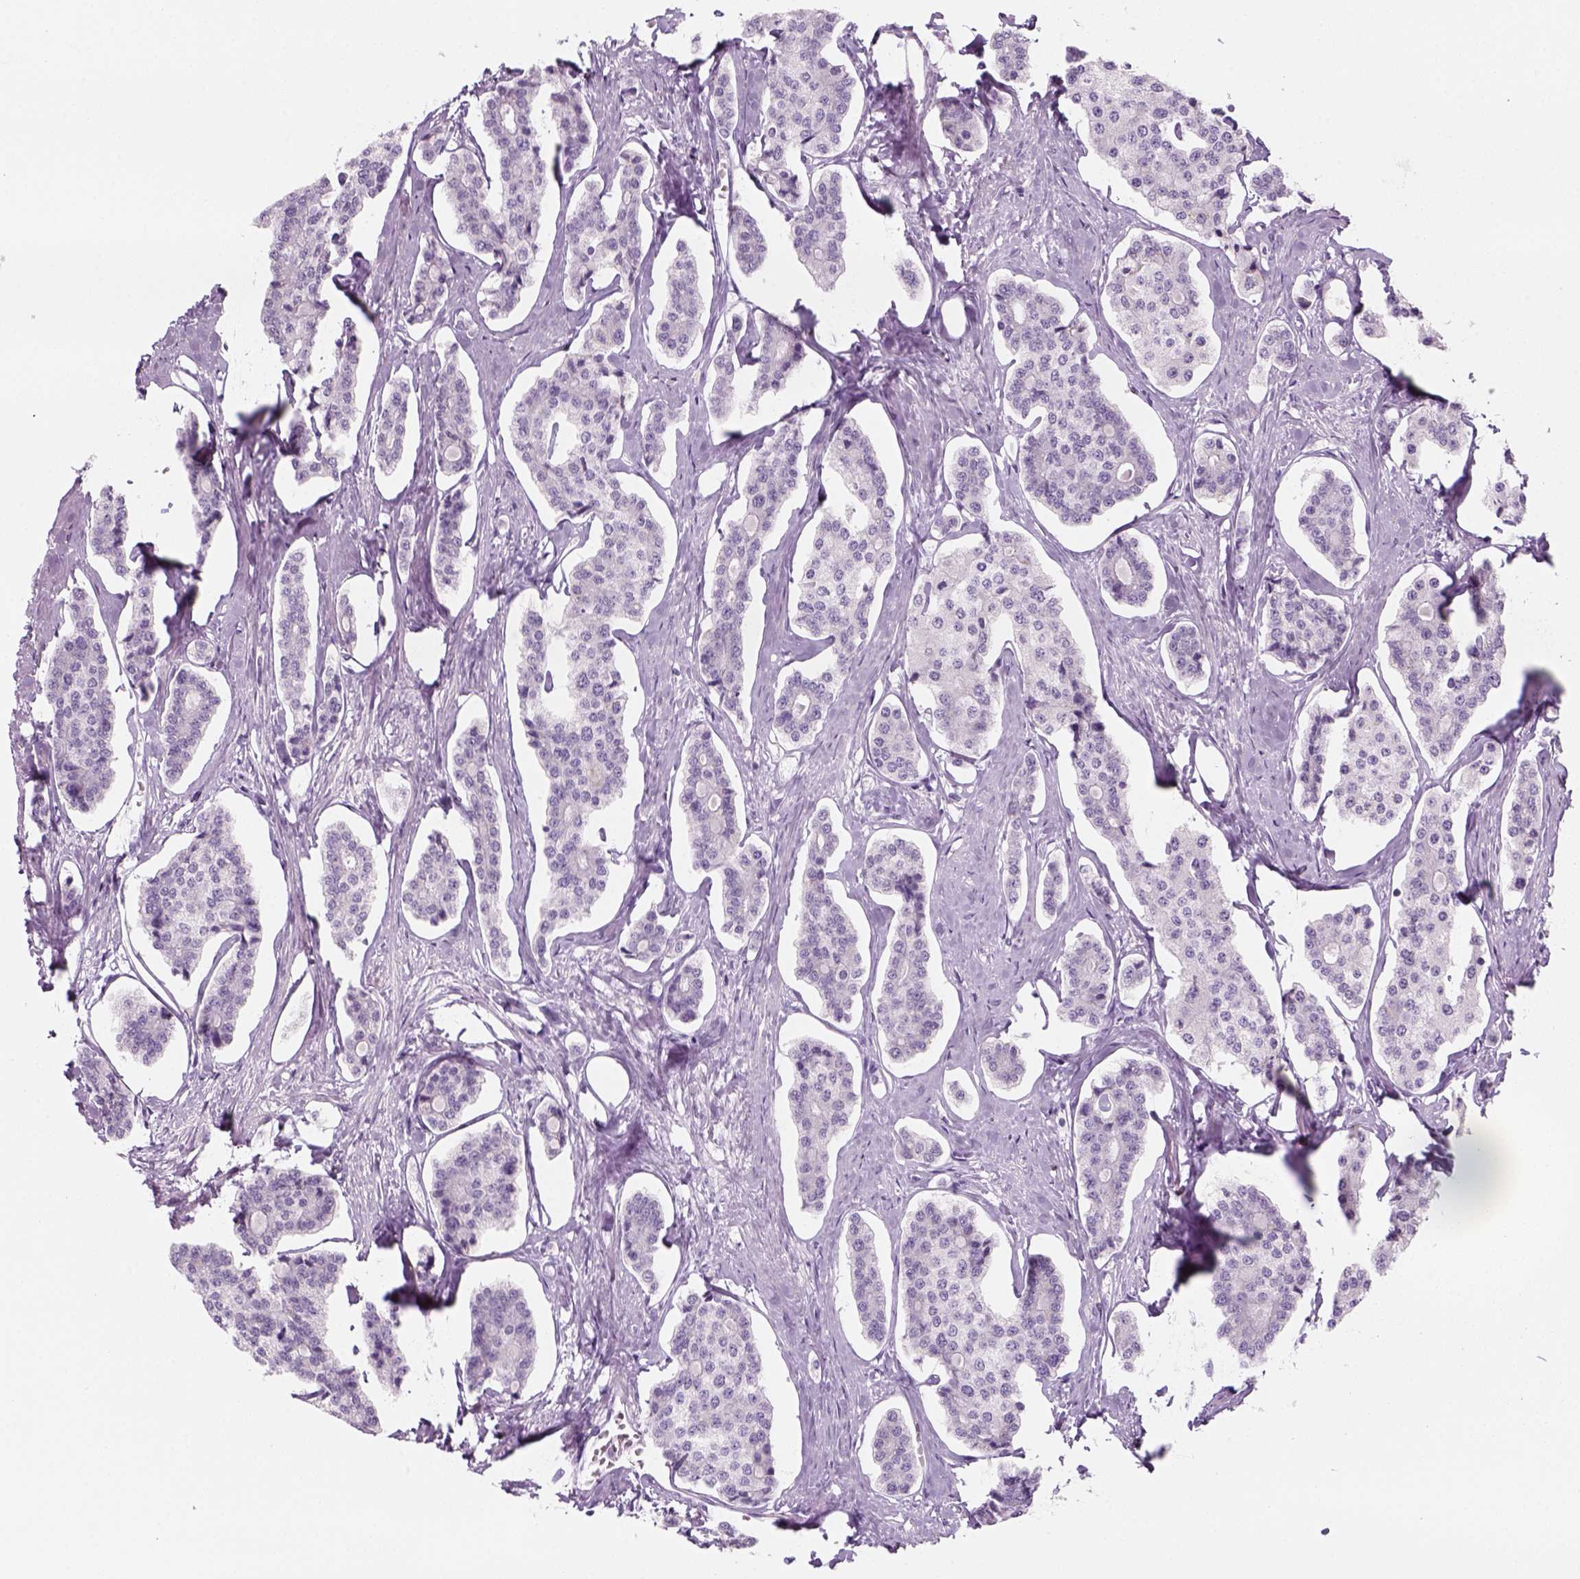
{"staining": {"intensity": "negative", "quantity": "none", "location": "none"}, "tissue": "carcinoid", "cell_type": "Tumor cells", "image_type": "cancer", "snomed": [{"axis": "morphology", "description": "Carcinoid, malignant, NOS"}, {"axis": "topography", "description": "Small intestine"}], "caption": "Malignant carcinoid was stained to show a protein in brown. There is no significant staining in tumor cells. The staining is performed using DAB brown chromogen with nuclei counter-stained in using hematoxylin.", "gene": "KRTAP11-1", "patient": {"sex": "female", "age": 65}}